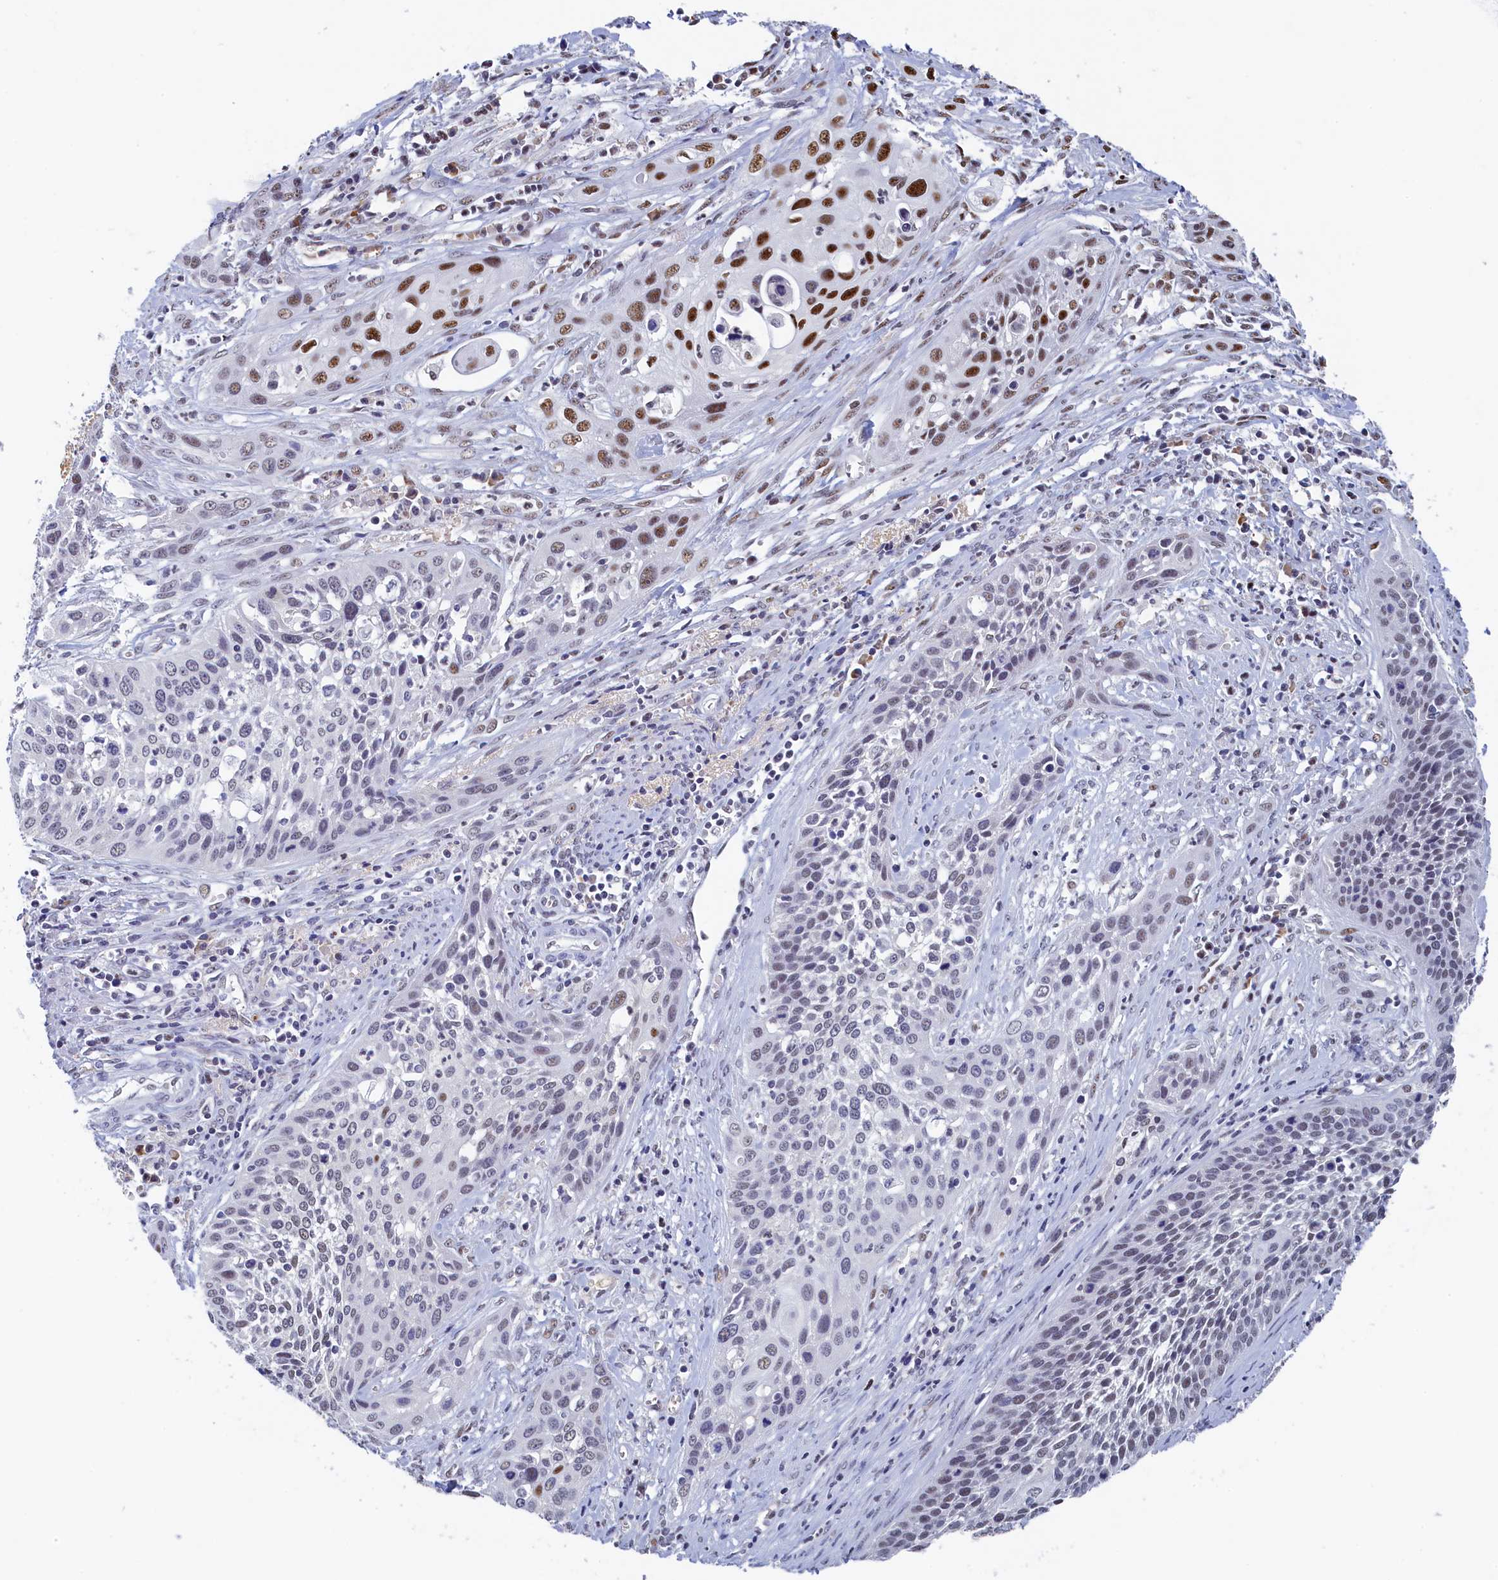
{"staining": {"intensity": "strong", "quantity": "<25%", "location": "nuclear"}, "tissue": "cervical cancer", "cell_type": "Tumor cells", "image_type": "cancer", "snomed": [{"axis": "morphology", "description": "Squamous cell carcinoma, NOS"}, {"axis": "topography", "description": "Cervix"}], "caption": "Approximately <25% of tumor cells in cervical squamous cell carcinoma exhibit strong nuclear protein positivity as visualized by brown immunohistochemical staining.", "gene": "MOSPD3", "patient": {"sex": "female", "age": 34}}